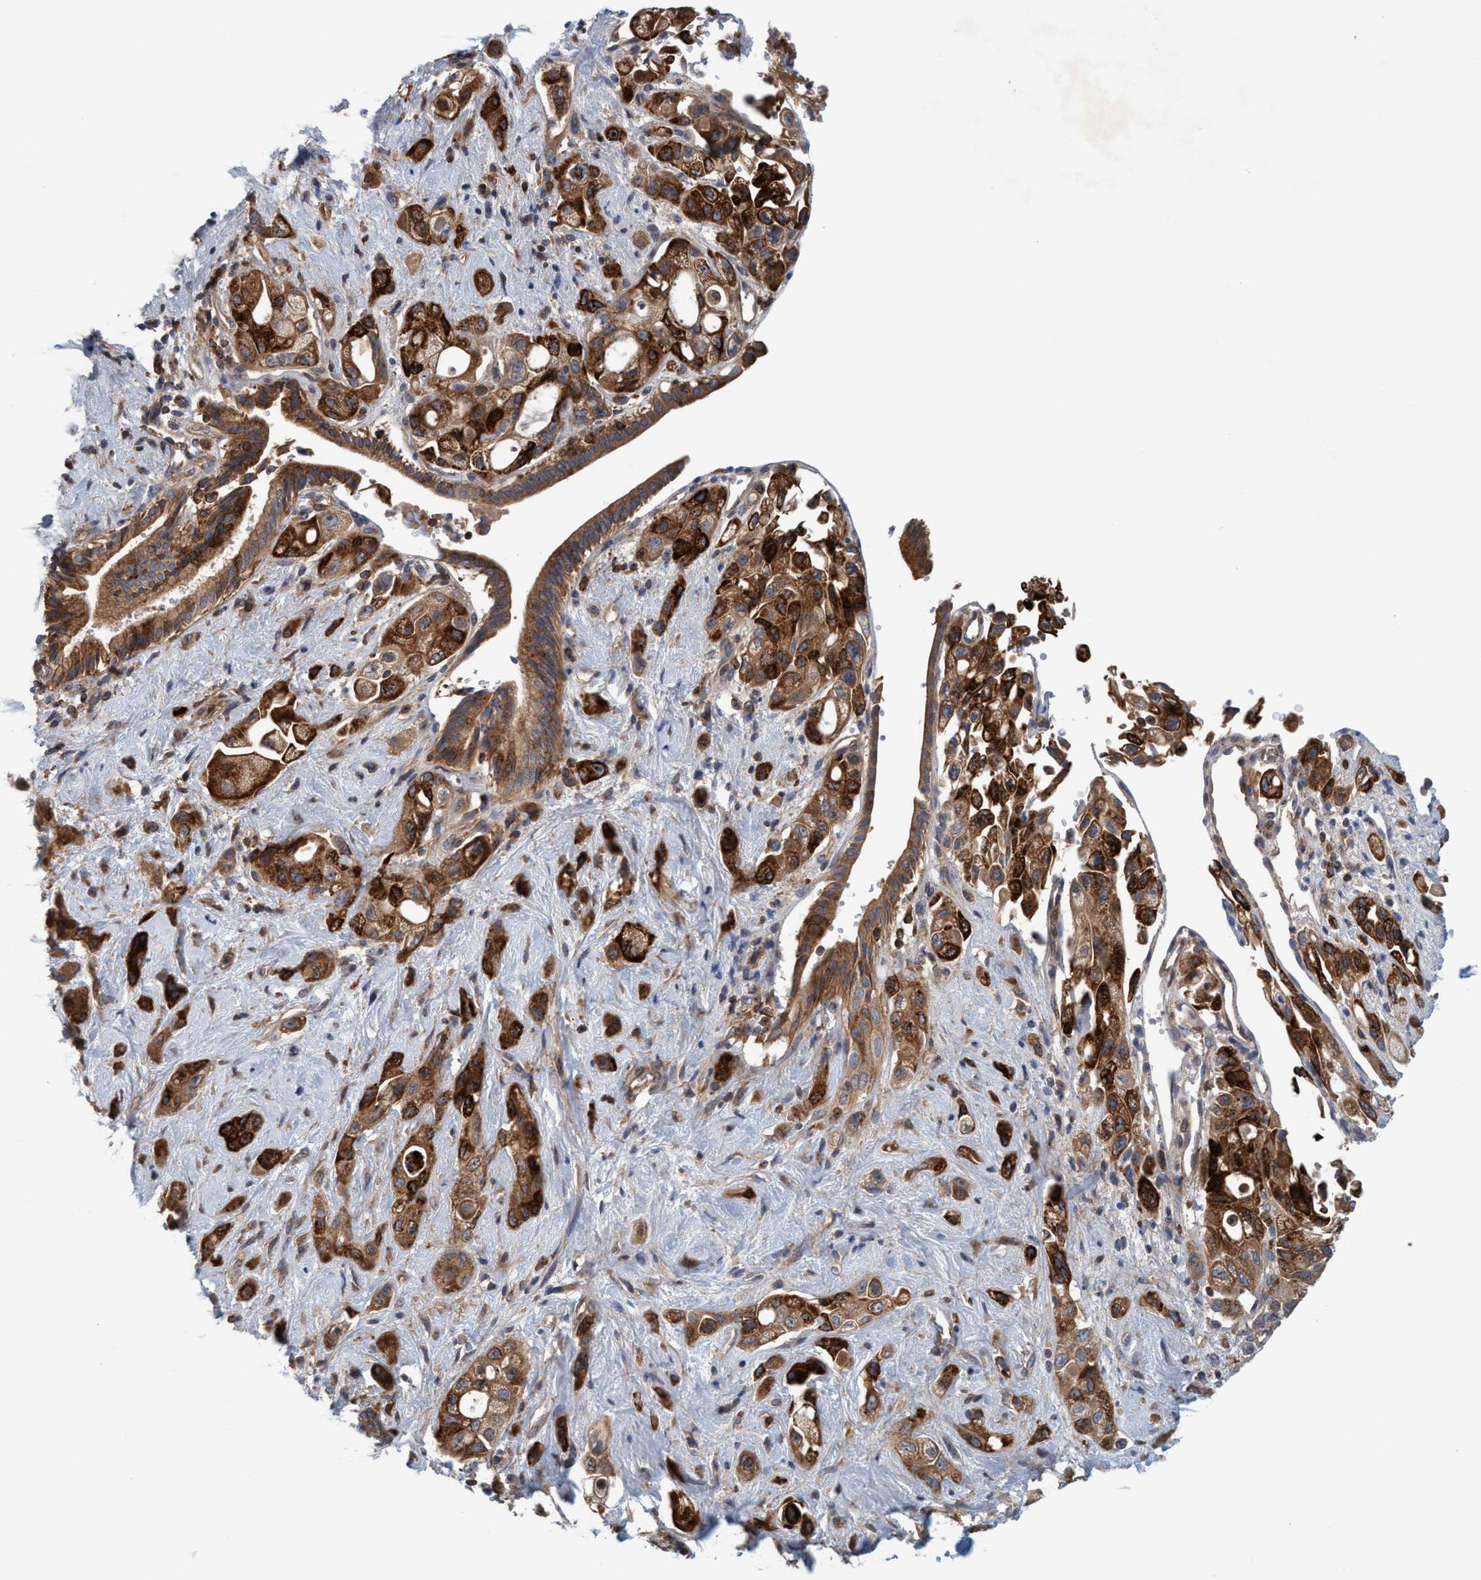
{"staining": {"intensity": "strong", "quantity": ">75%", "location": "cytoplasmic/membranous"}, "tissue": "pancreatic cancer", "cell_type": "Tumor cells", "image_type": "cancer", "snomed": [{"axis": "morphology", "description": "Adenocarcinoma, NOS"}, {"axis": "topography", "description": "Pancreas"}], "caption": "IHC of adenocarcinoma (pancreatic) displays high levels of strong cytoplasmic/membranous expression in about >75% of tumor cells.", "gene": "SPECC1", "patient": {"sex": "female", "age": 66}}